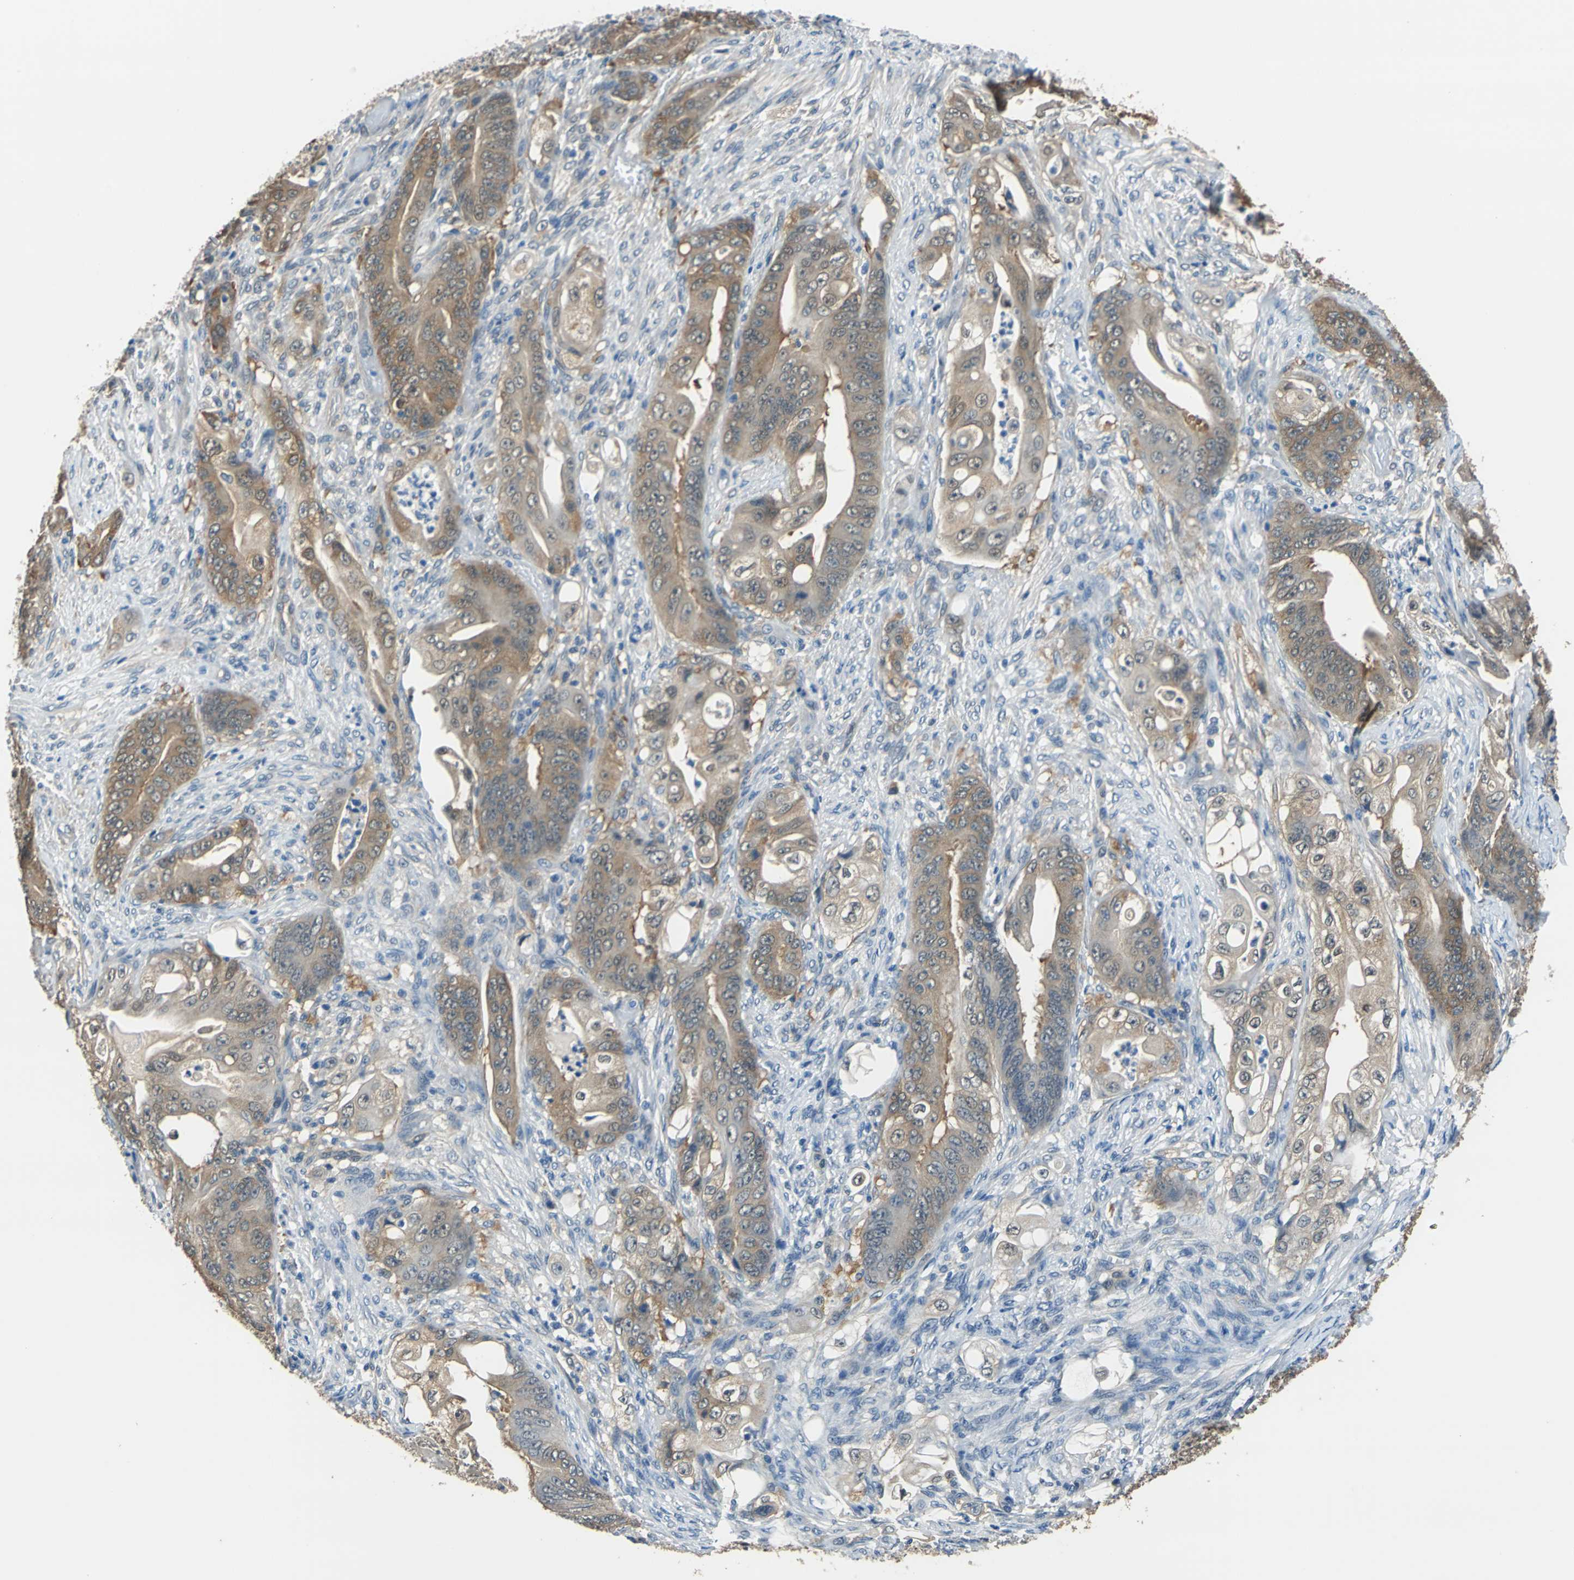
{"staining": {"intensity": "moderate", "quantity": ">75%", "location": "cytoplasmic/membranous"}, "tissue": "stomach cancer", "cell_type": "Tumor cells", "image_type": "cancer", "snomed": [{"axis": "morphology", "description": "Adenocarcinoma, NOS"}, {"axis": "topography", "description": "Stomach"}], "caption": "IHC image of human stomach cancer (adenocarcinoma) stained for a protein (brown), which reveals medium levels of moderate cytoplasmic/membranous expression in approximately >75% of tumor cells.", "gene": "FKBP4", "patient": {"sex": "female", "age": 73}}